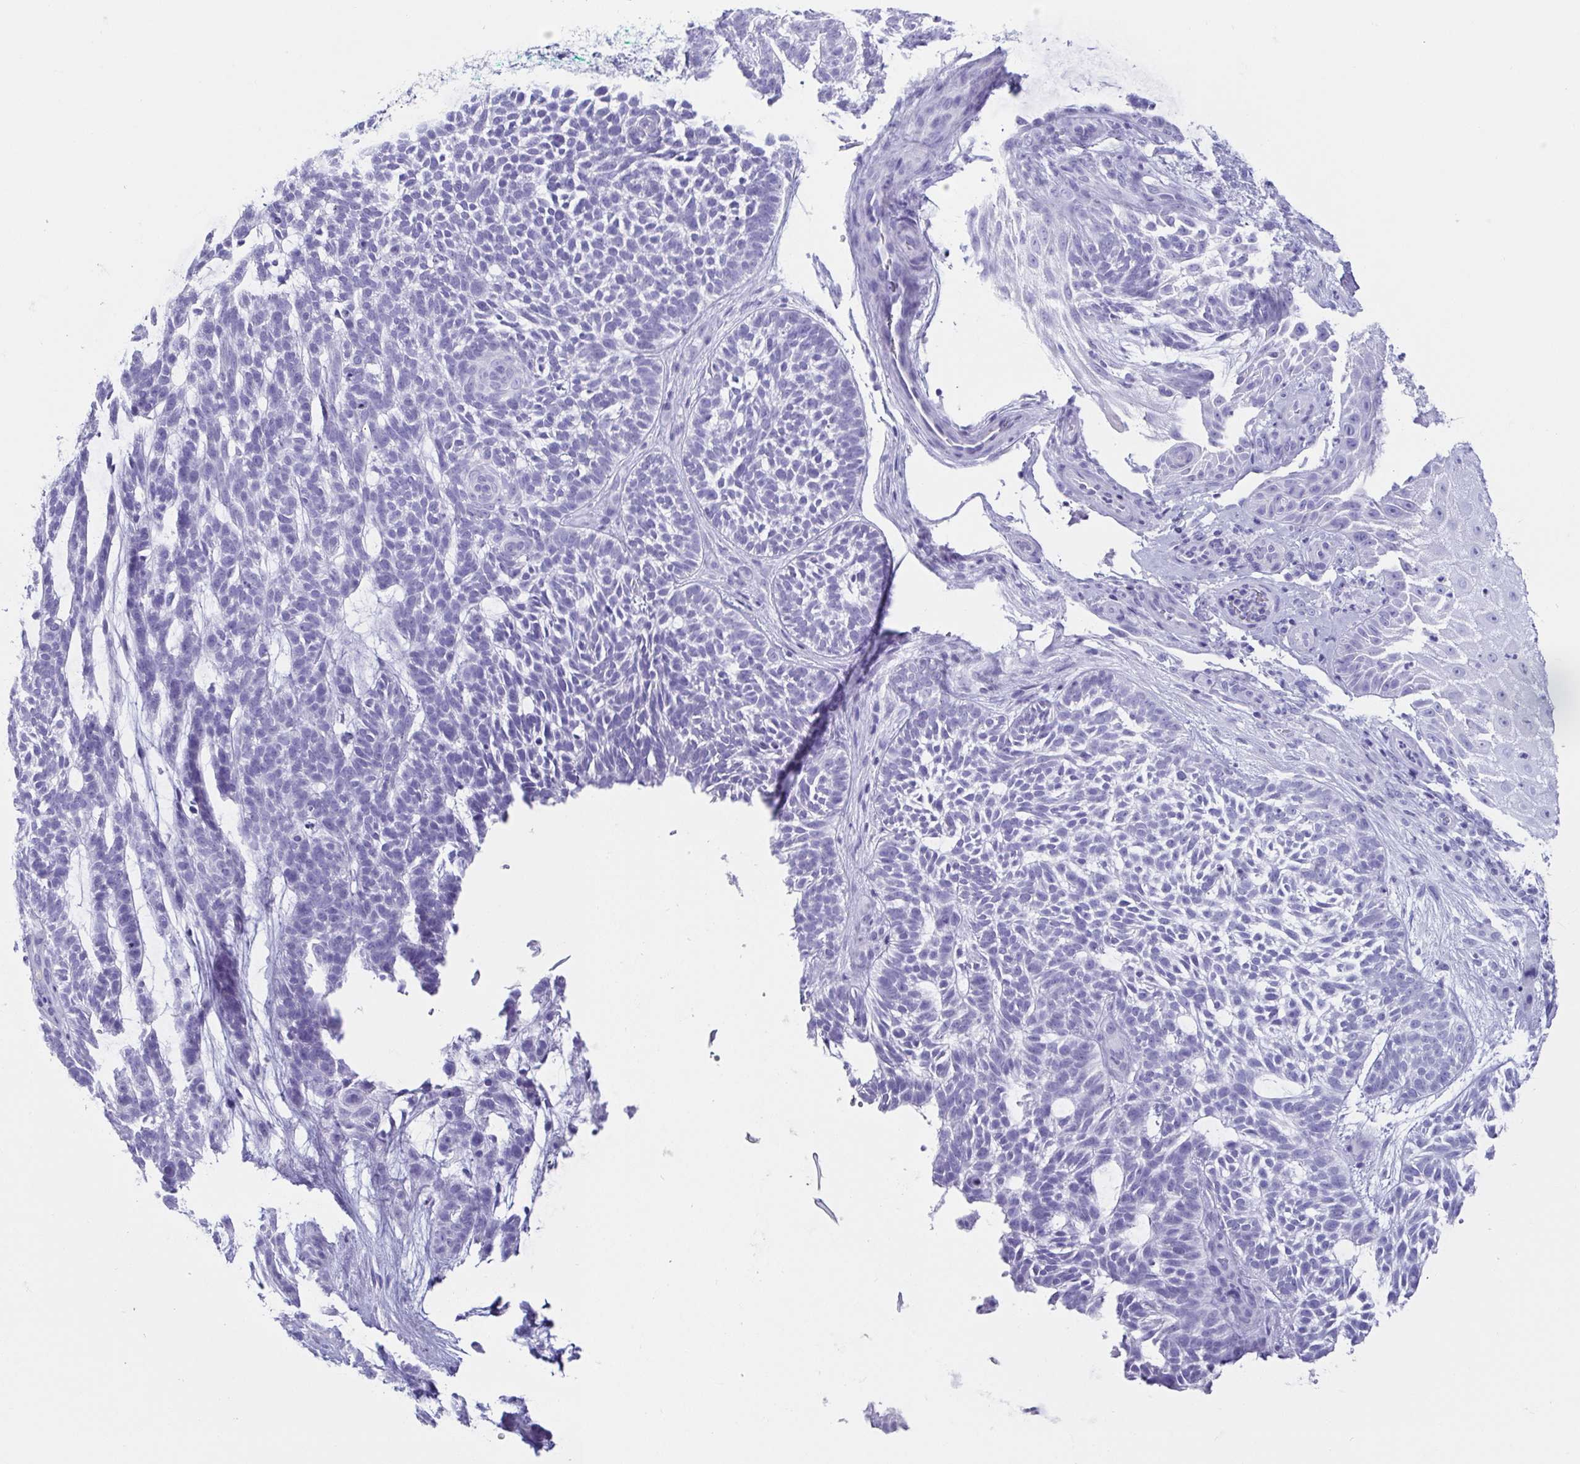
{"staining": {"intensity": "negative", "quantity": "none", "location": "none"}, "tissue": "skin cancer", "cell_type": "Tumor cells", "image_type": "cancer", "snomed": [{"axis": "morphology", "description": "Basal cell carcinoma"}, {"axis": "topography", "description": "Skin"}, {"axis": "topography", "description": "Skin, foot"}], "caption": "DAB immunohistochemical staining of human skin cancer (basal cell carcinoma) shows no significant staining in tumor cells.", "gene": "CD164L2", "patient": {"sex": "female", "age": 77}}